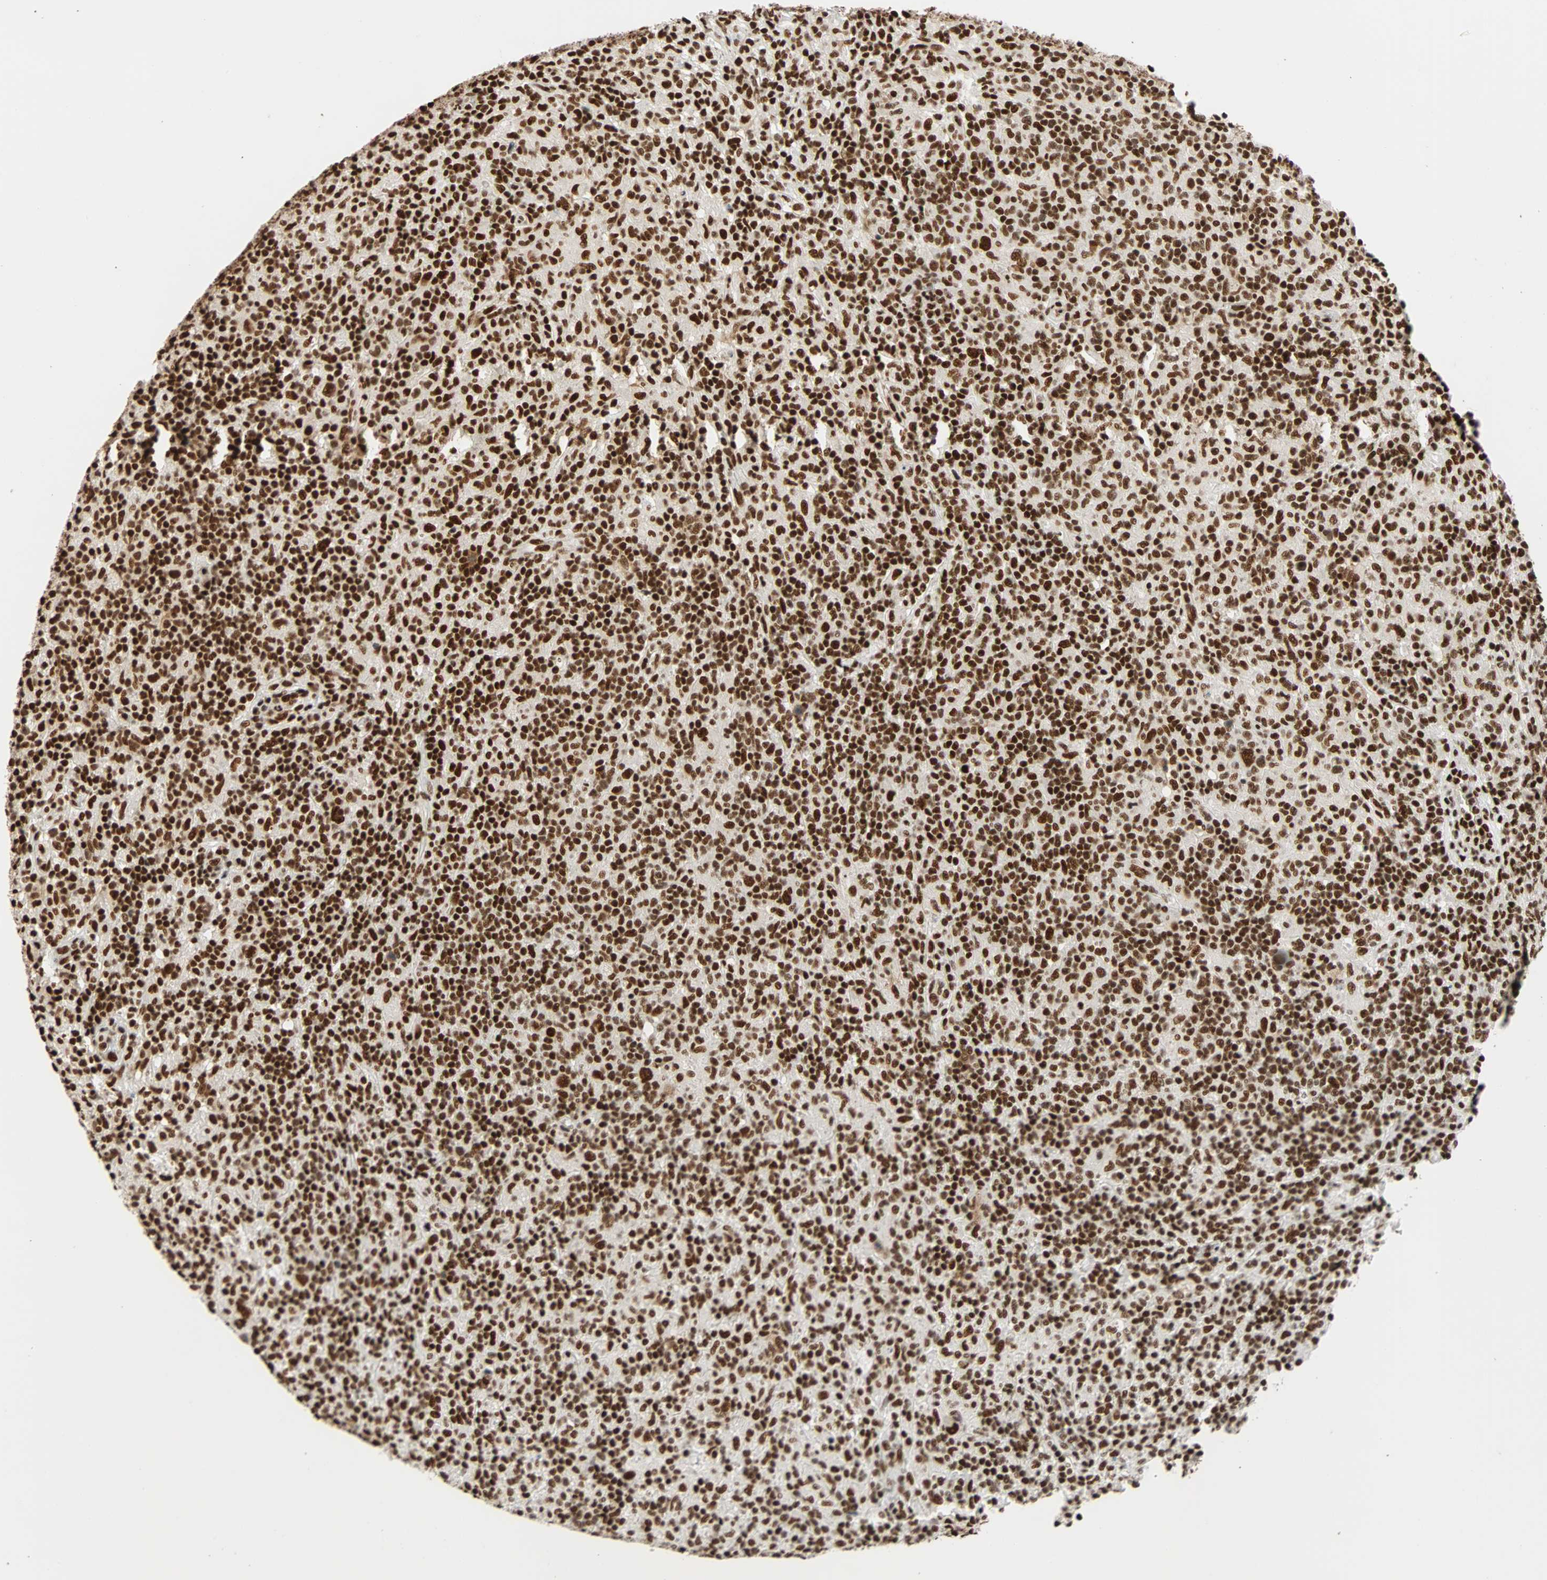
{"staining": {"intensity": "strong", "quantity": ">75%", "location": "nuclear"}, "tissue": "lymphoma", "cell_type": "Tumor cells", "image_type": "cancer", "snomed": [{"axis": "morphology", "description": "Hodgkin's disease, NOS"}, {"axis": "topography", "description": "Lymph node"}], "caption": "This is an image of immunohistochemistry staining of Hodgkin's disease, which shows strong expression in the nuclear of tumor cells.", "gene": "CDK12", "patient": {"sex": "male", "age": 70}}